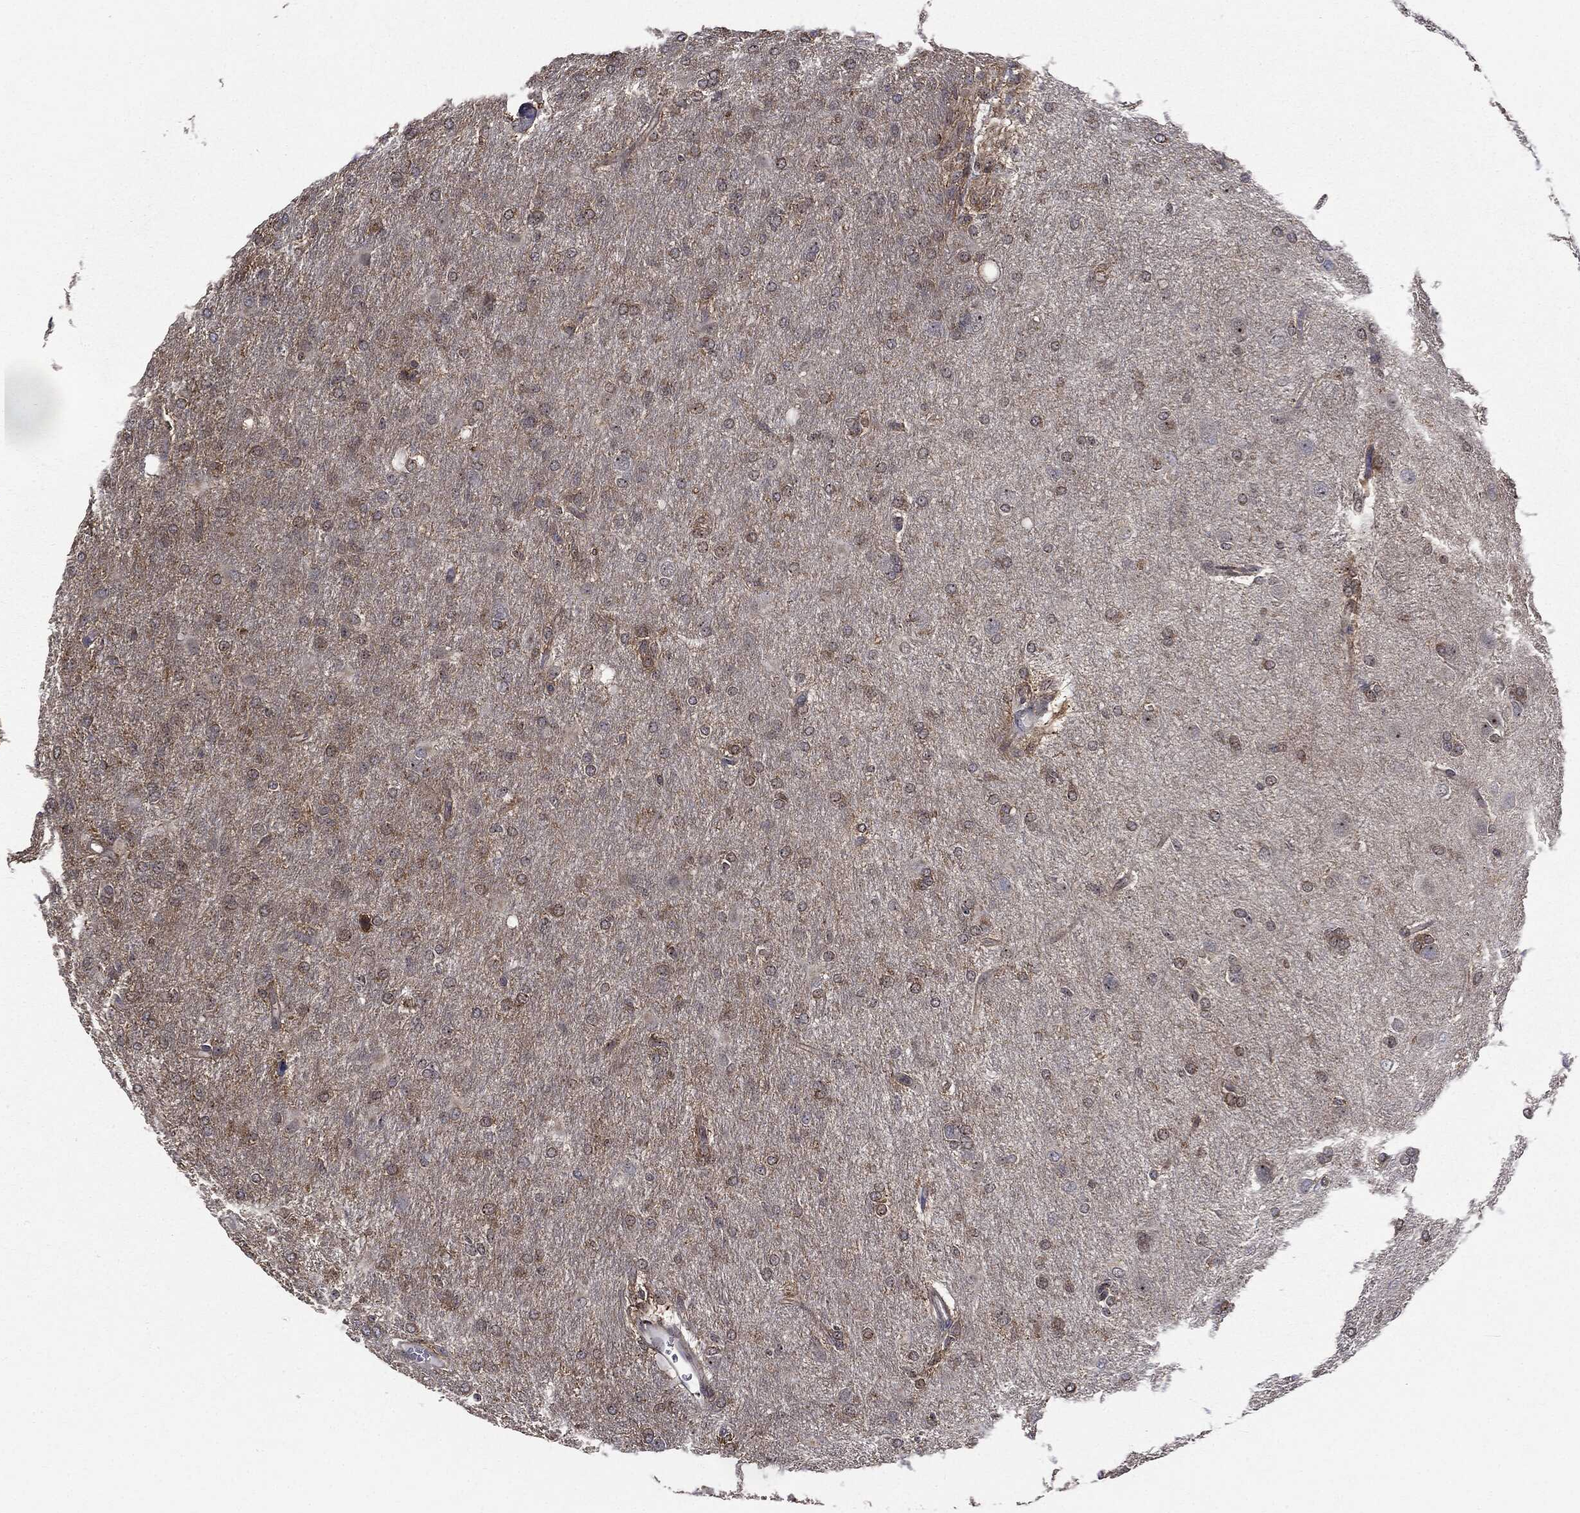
{"staining": {"intensity": "weak", "quantity": "<25%", "location": "cytoplasmic/membranous"}, "tissue": "glioma", "cell_type": "Tumor cells", "image_type": "cancer", "snomed": [{"axis": "morphology", "description": "Glioma, malignant, High grade"}, {"axis": "topography", "description": "Brain"}], "caption": "Tumor cells are negative for brown protein staining in glioma. The staining is performed using DAB brown chromogen with nuclei counter-stained in using hematoxylin.", "gene": "TRMT1L", "patient": {"sex": "male", "age": 68}}